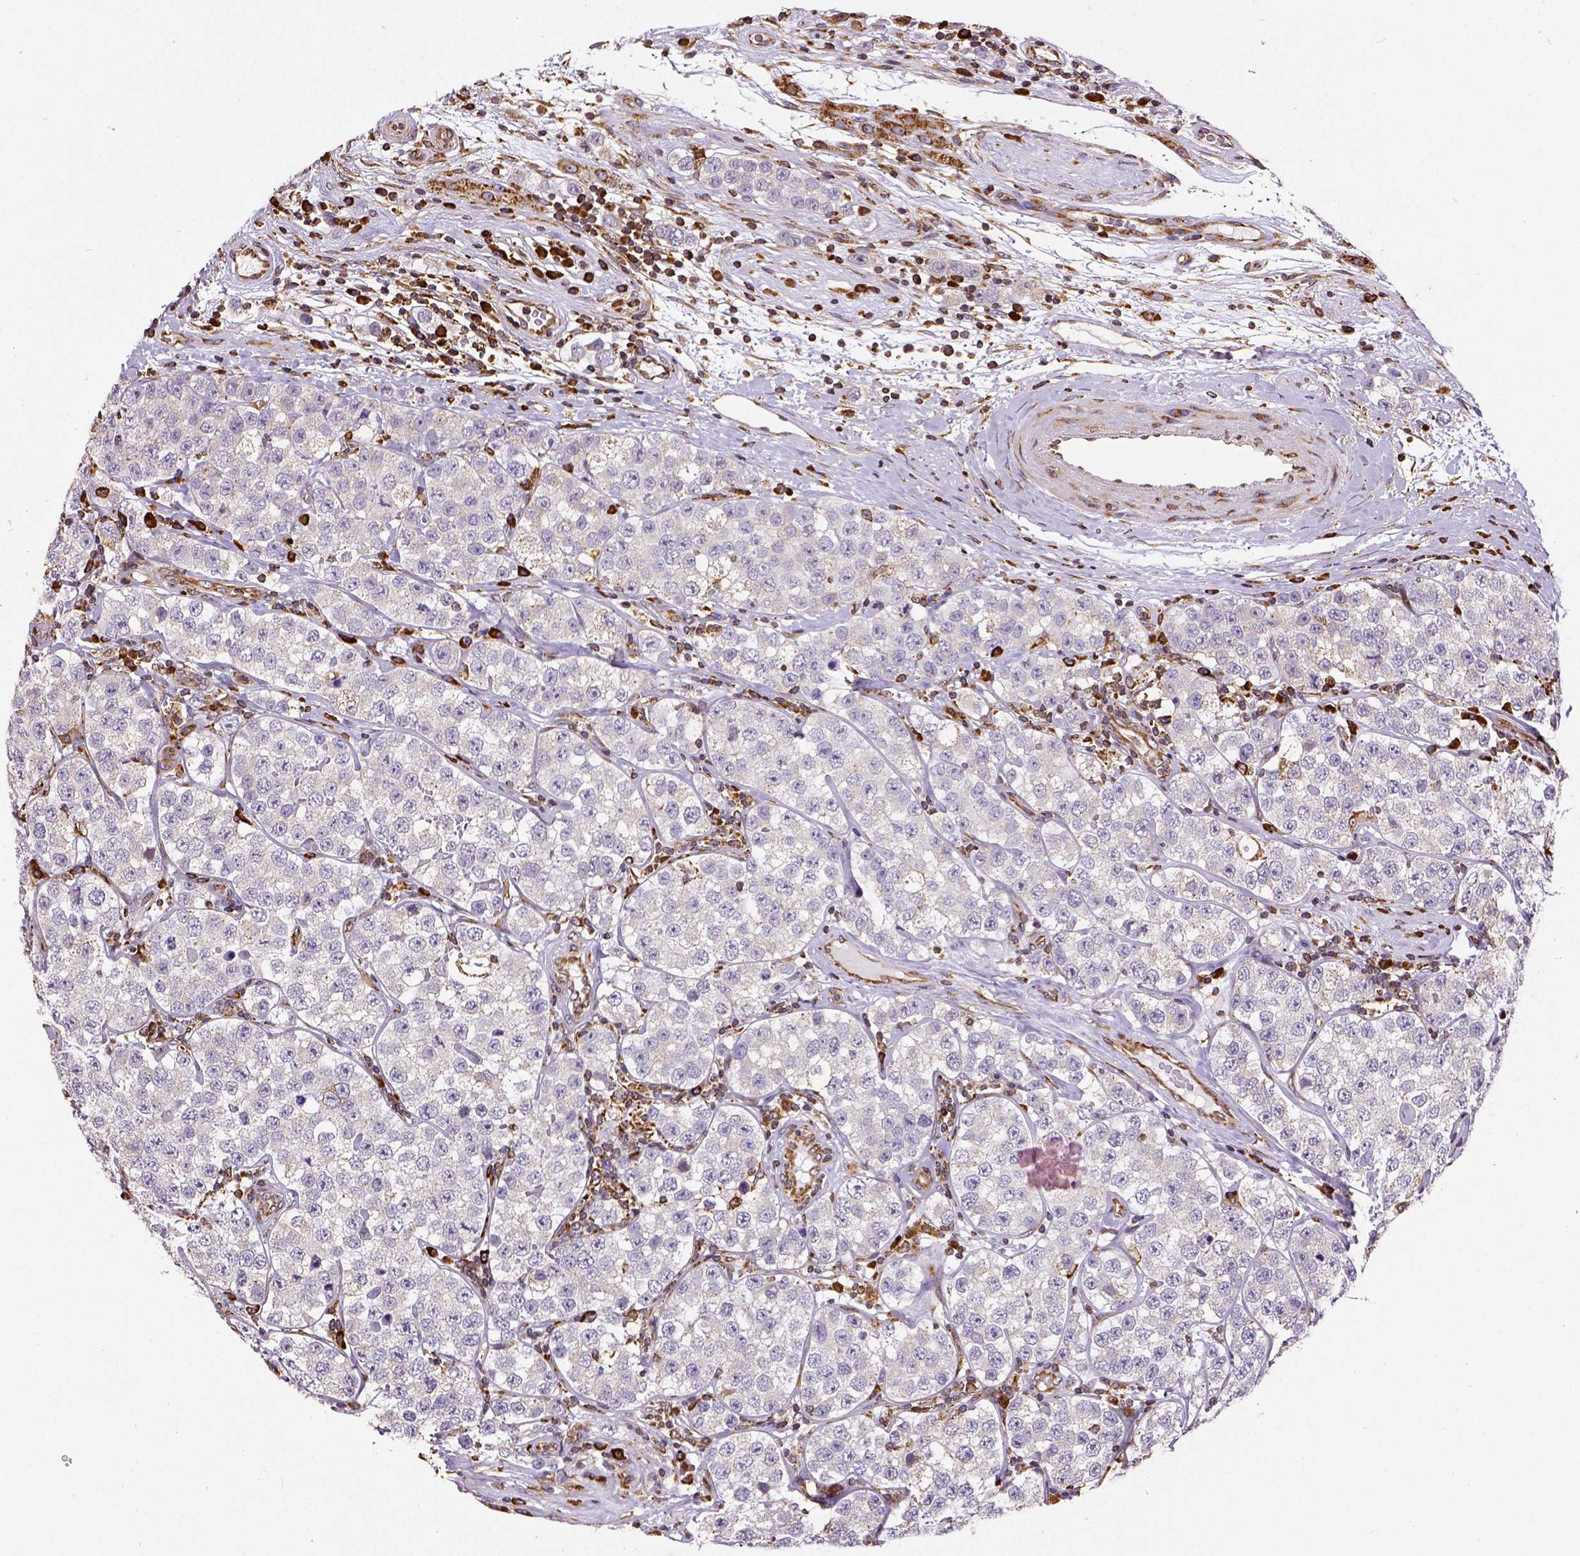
{"staining": {"intensity": "negative", "quantity": "none", "location": "none"}, "tissue": "testis cancer", "cell_type": "Tumor cells", "image_type": "cancer", "snomed": [{"axis": "morphology", "description": "Seminoma, NOS"}, {"axis": "topography", "description": "Testis"}], "caption": "Tumor cells show no significant protein expression in testis cancer (seminoma). (DAB (3,3'-diaminobenzidine) IHC with hematoxylin counter stain).", "gene": "MTDH", "patient": {"sex": "male", "age": 34}}